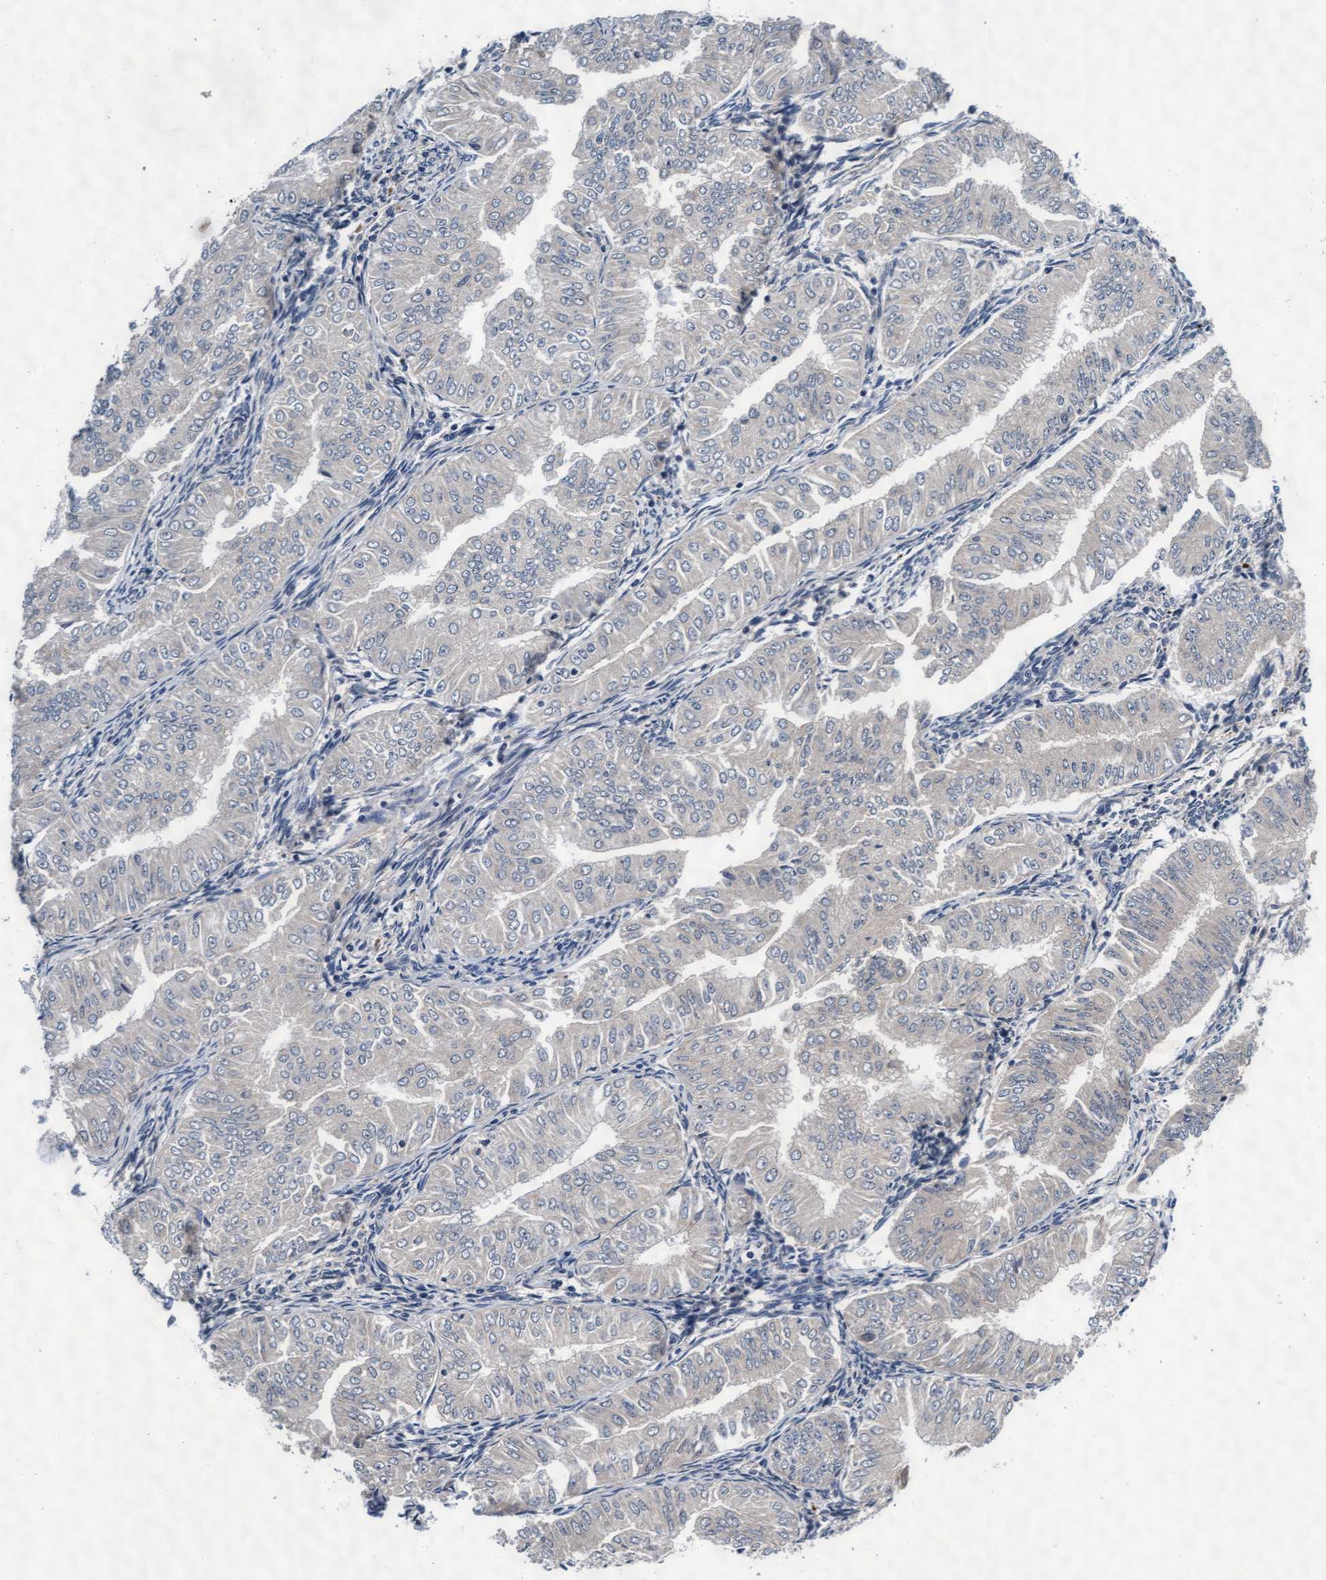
{"staining": {"intensity": "negative", "quantity": "none", "location": "none"}, "tissue": "endometrial cancer", "cell_type": "Tumor cells", "image_type": "cancer", "snomed": [{"axis": "morphology", "description": "Normal tissue, NOS"}, {"axis": "morphology", "description": "Adenocarcinoma, NOS"}, {"axis": "topography", "description": "Endometrium"}], "caption": "Human endometrial adenocarcinoma stained for a protein using IHC demonstrates no staining in tumor cells.", "gene": "EFCAB13", "patient": {"sex": "female", "age": 53}}